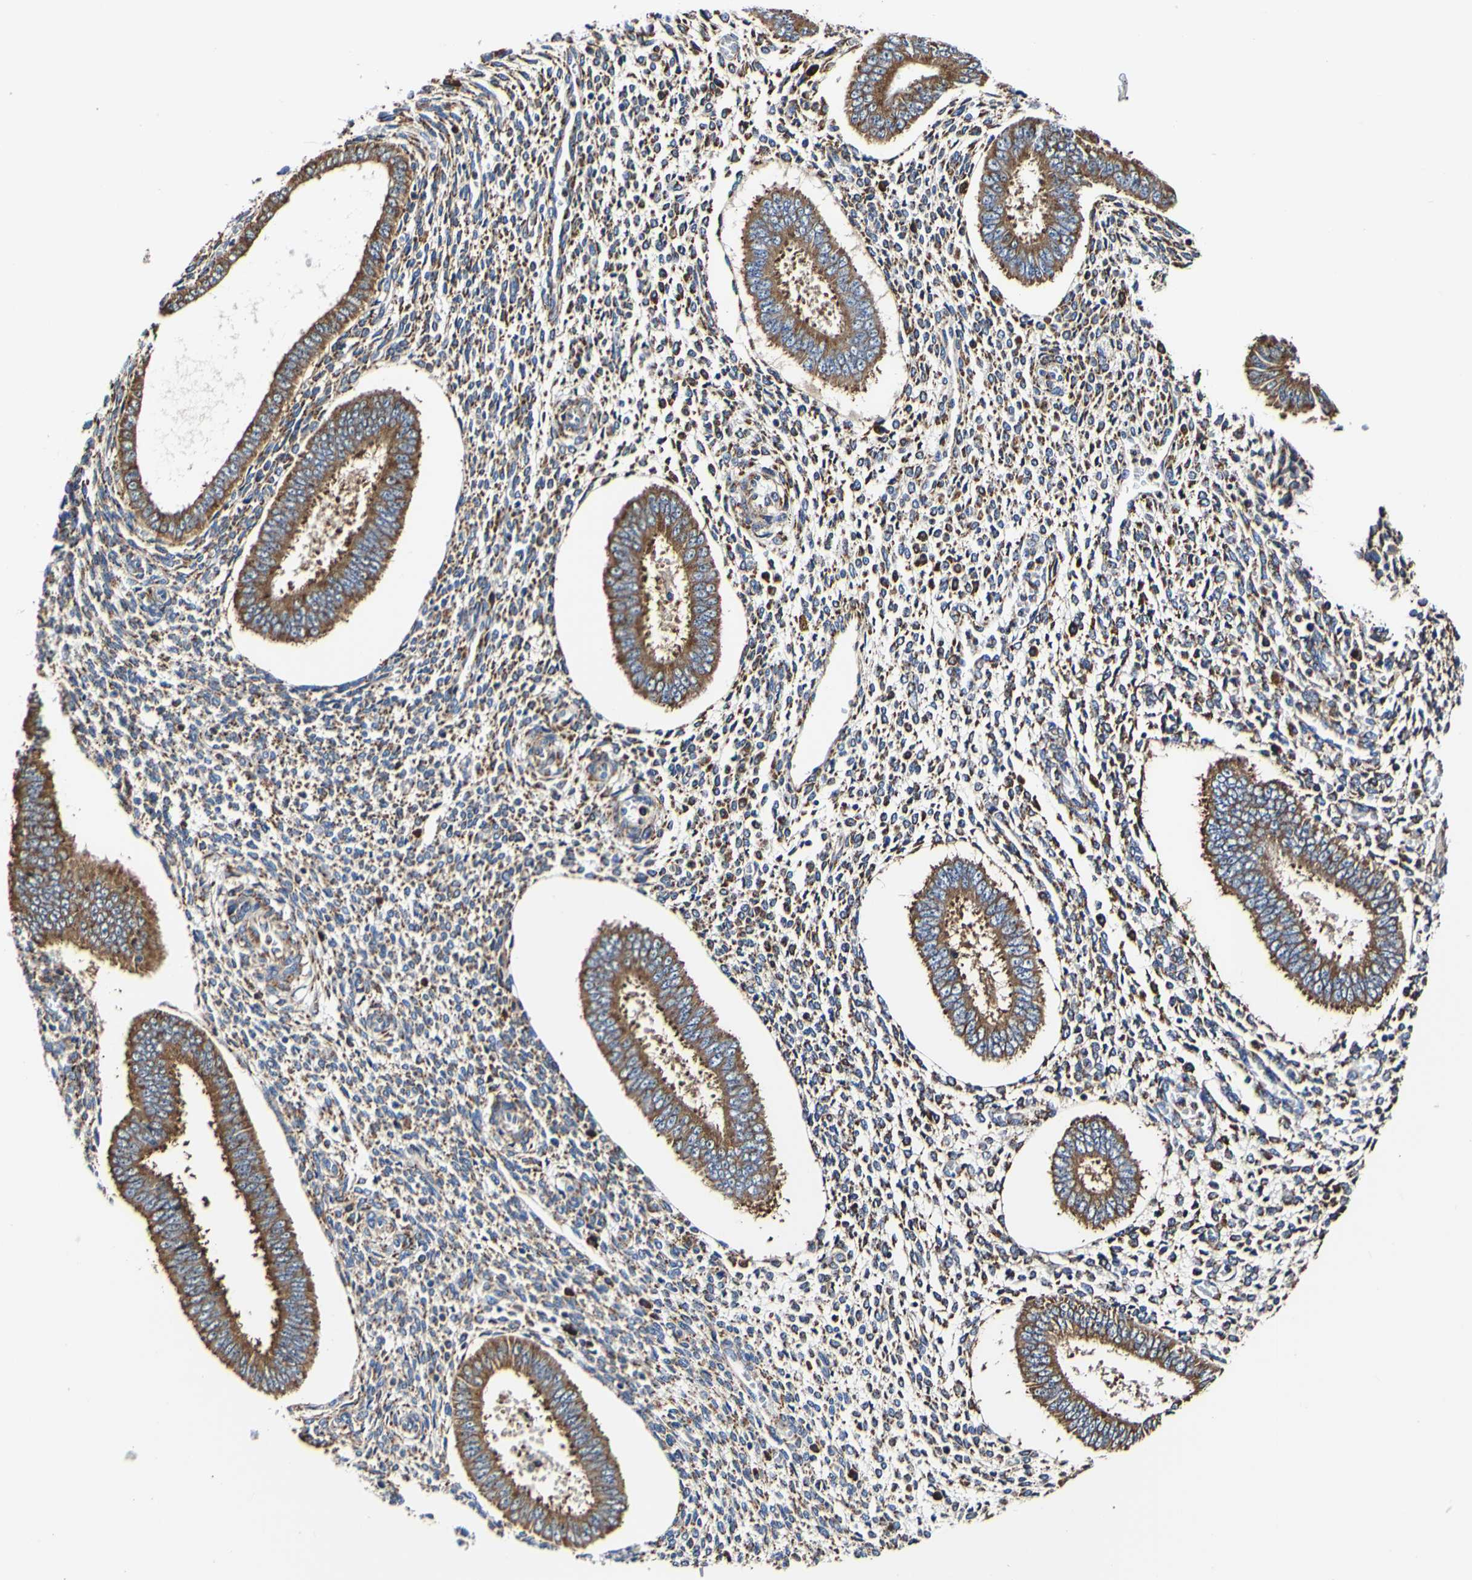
{"staining": {"intensity": "negative", "quantity": "none", "location": "none"}, "tissue": "endometrium", "cell_type": "Cells in endometrial stroma", "image_type": "normal", "snomed": [{"axis": "morphology", "description": "Normal tissue, NOS"}, {"axis": "topography", "description": "Endometrium"}], "caption": "The photomicrograph demonstrates no significant staining in cells in endometrial stroma of endometrium. (Immunohistochemistry, brightfield microscopy, high magnification).", "gene": "P4HB", "patient": {"sex": "female", "age": 35}}